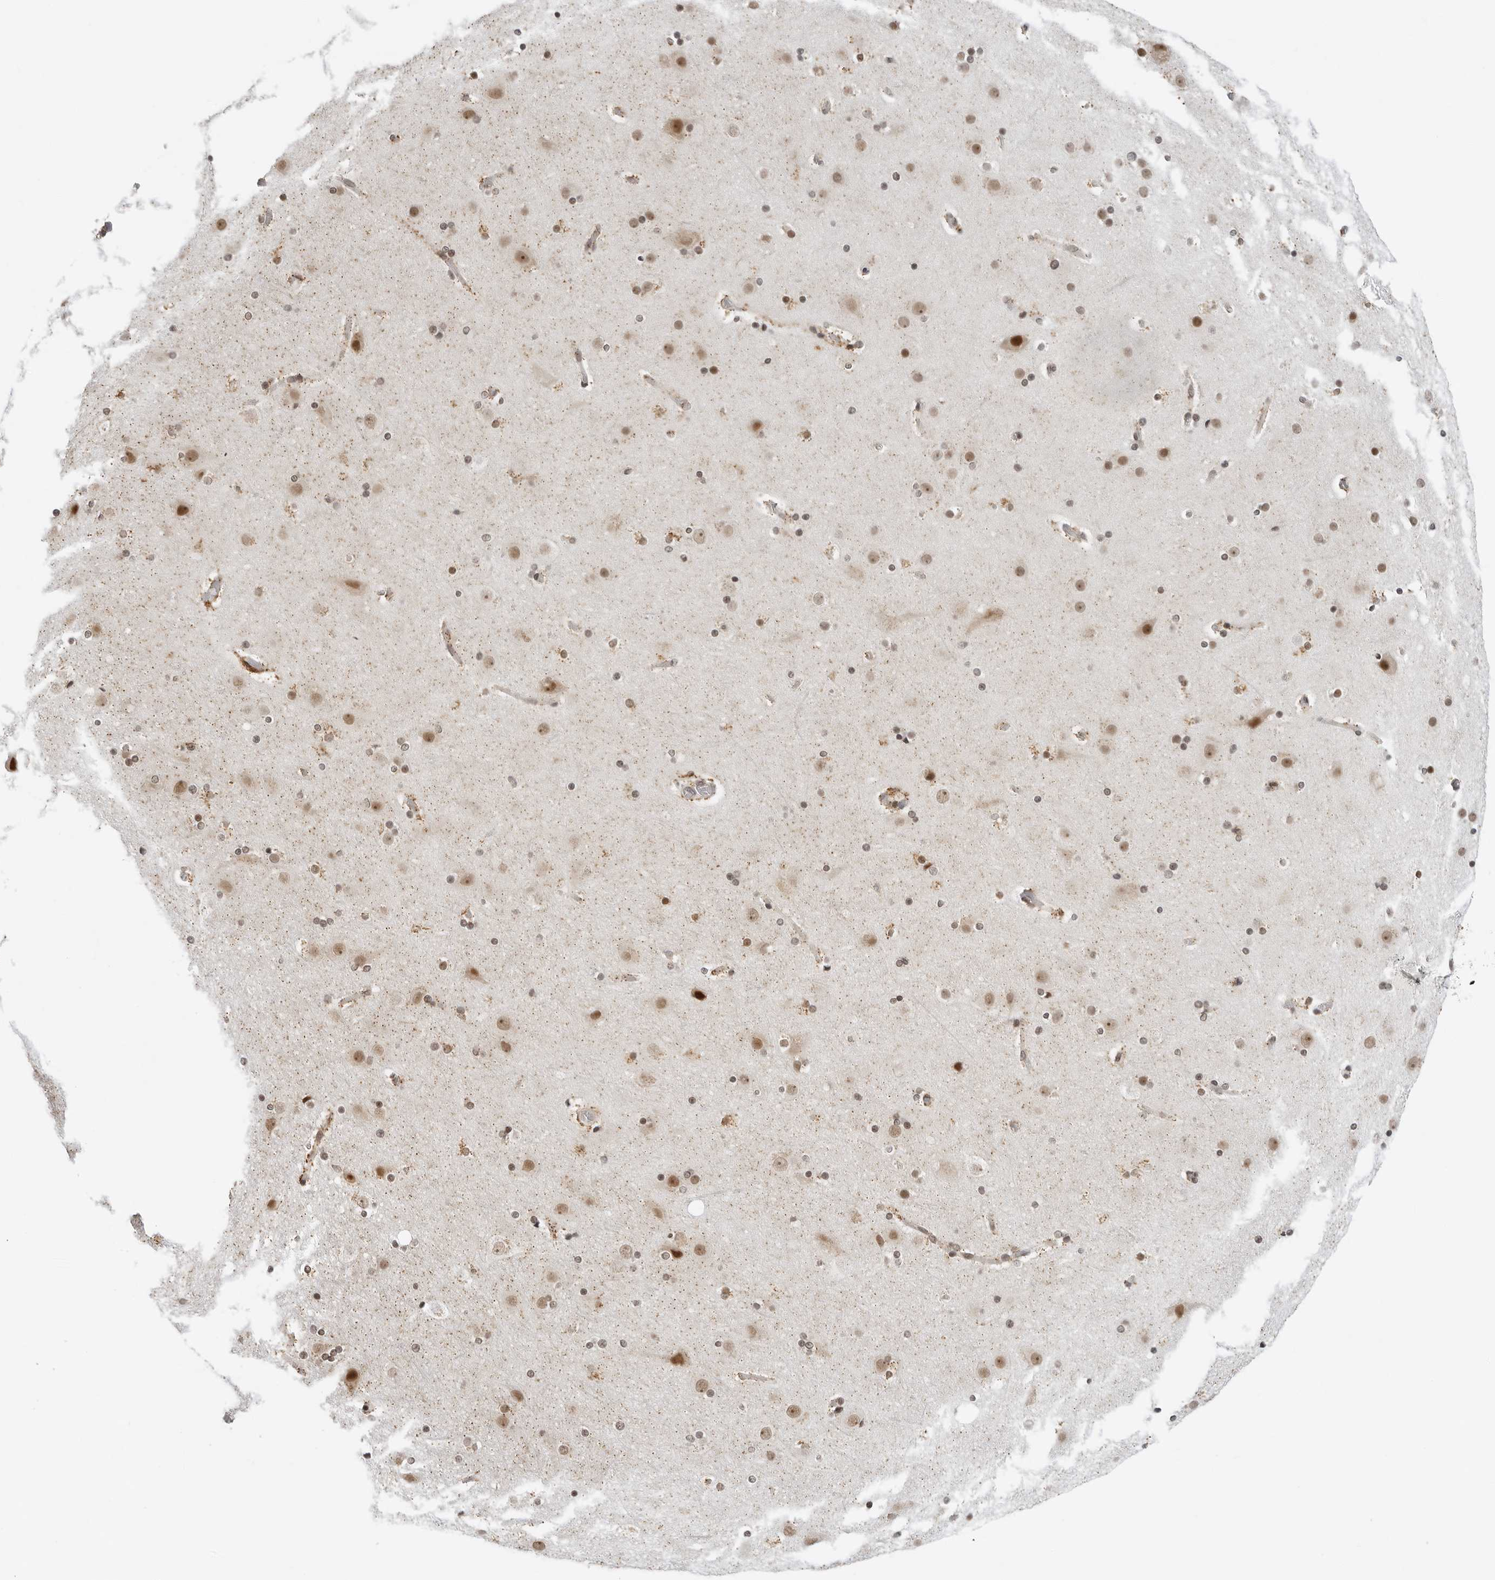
{"staining": {"intensity": "negative", "quantity": "none", "location": "none"}, "tissue": "cerebral cortex", "cell_type": "Endothelial cells", "image_type": "normal", "snomed": [{"axis": "morphology", "description": "Normal tissue, NOS"}, {"axis": "topography", "description": "Cerebral cortex"}], "caption": "This is a micrograph of immunohistochemistry (IHC) staining of benign cerebral cortex, which shows no expression in endothelial cells. Nuclei are stained in blue.", "gene": "TOX4", "patient": {"sex": "male", "age": 57}}